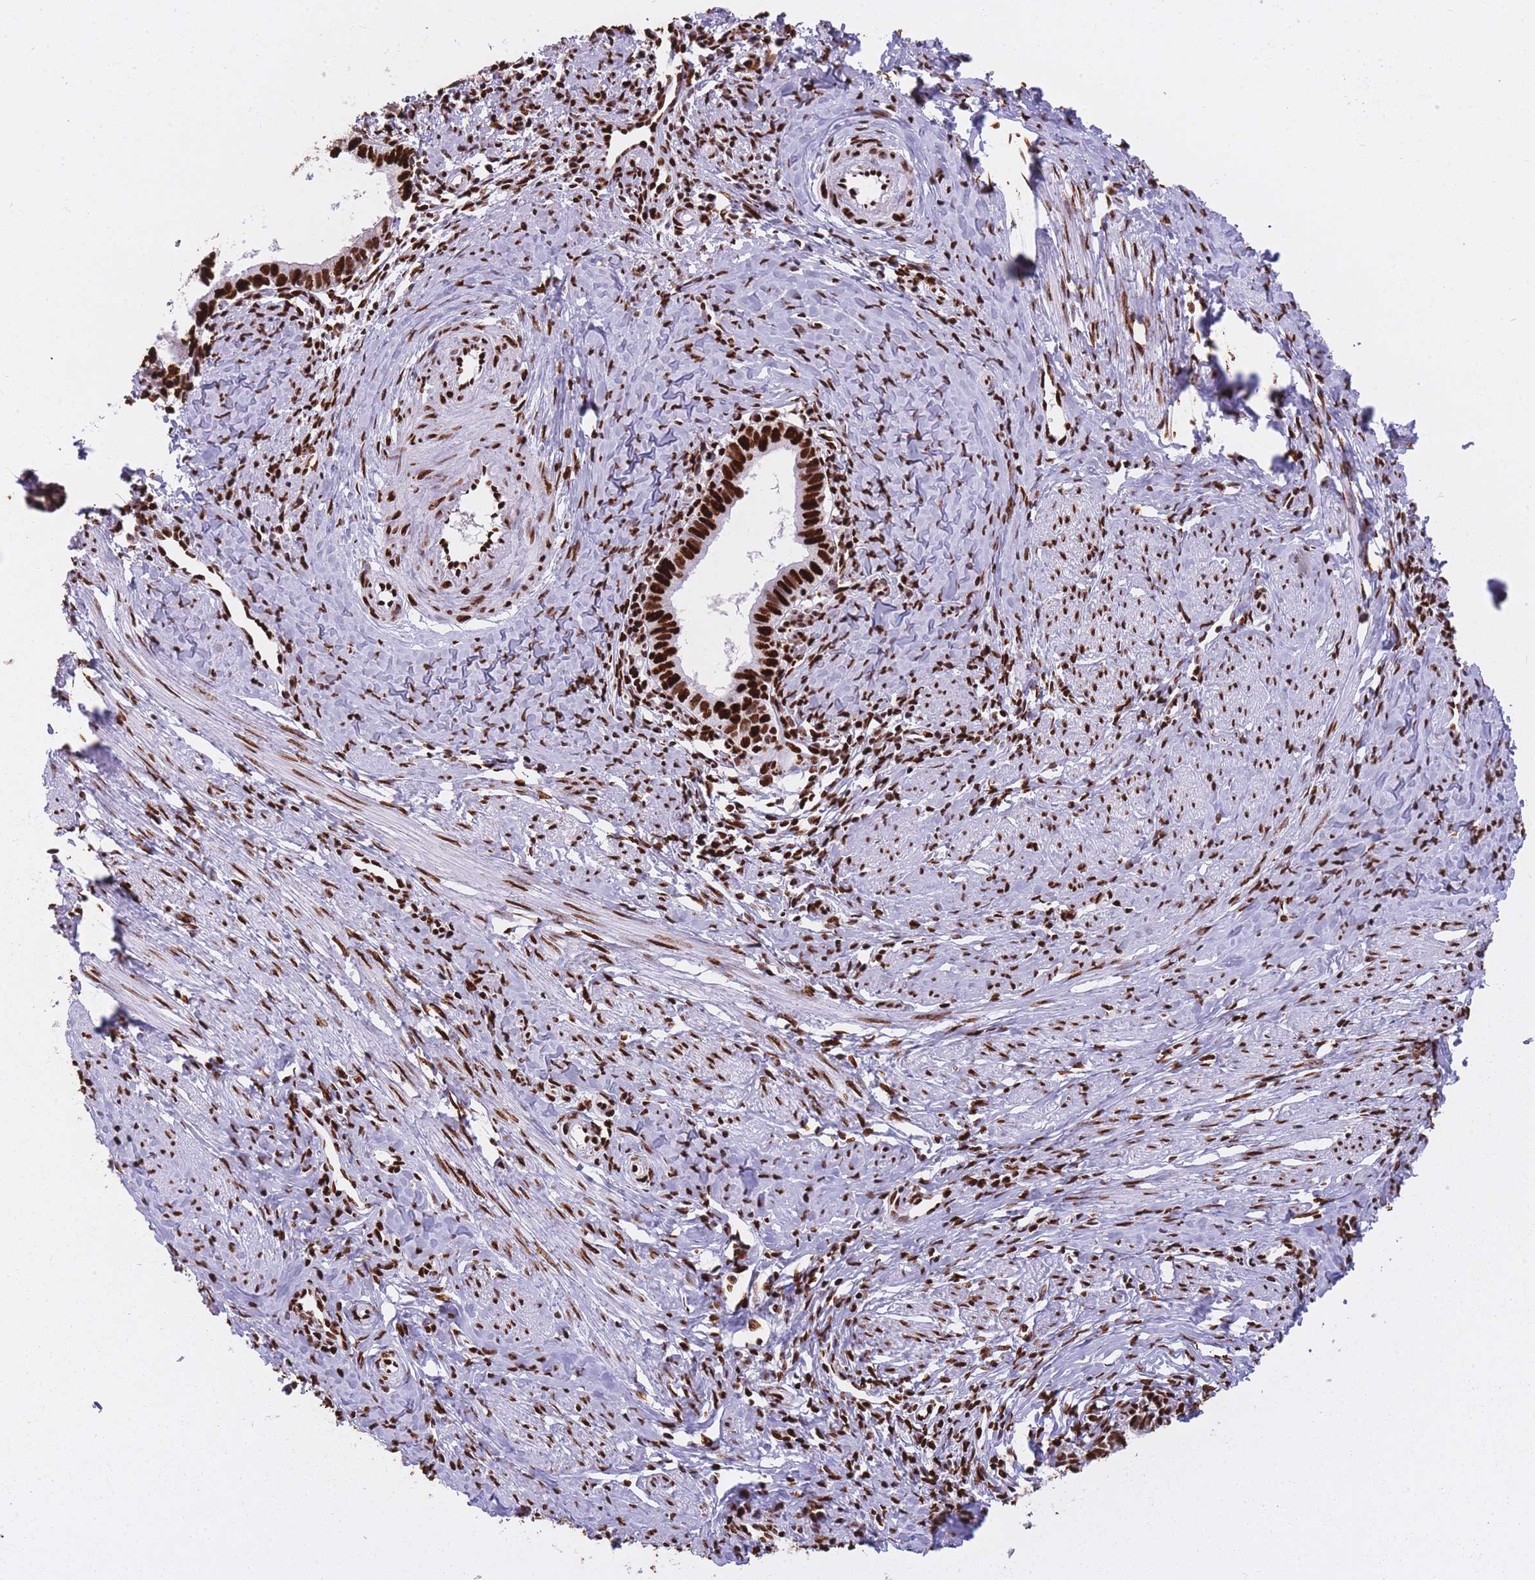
{"staining": {"intensity": "strong", "quantity": ">75%", "location": "nuclear"}, "tissue": "cervical cancer", "cell_type": "Tumor cells", "image_type": "cancer", "snomed": [{"axis": "morphology", "description": "Adenocarcinoma, NOS"}, {"axis": "topography", "description": "Cervix"}], "caption": "Tumor cells display high levels of strong nuclear staining in about >75% of cells in human cervical adenocarcinoma. The staining was performed using DAB (3,3'-diaminobenzidine) to visualize the protein expression in brown, while the nuclei were stained in blue with hematoxylin (Magnification: 20x).", "gene": "HNRNPUL1", "patient": {"sex": "female", "age": 36}}